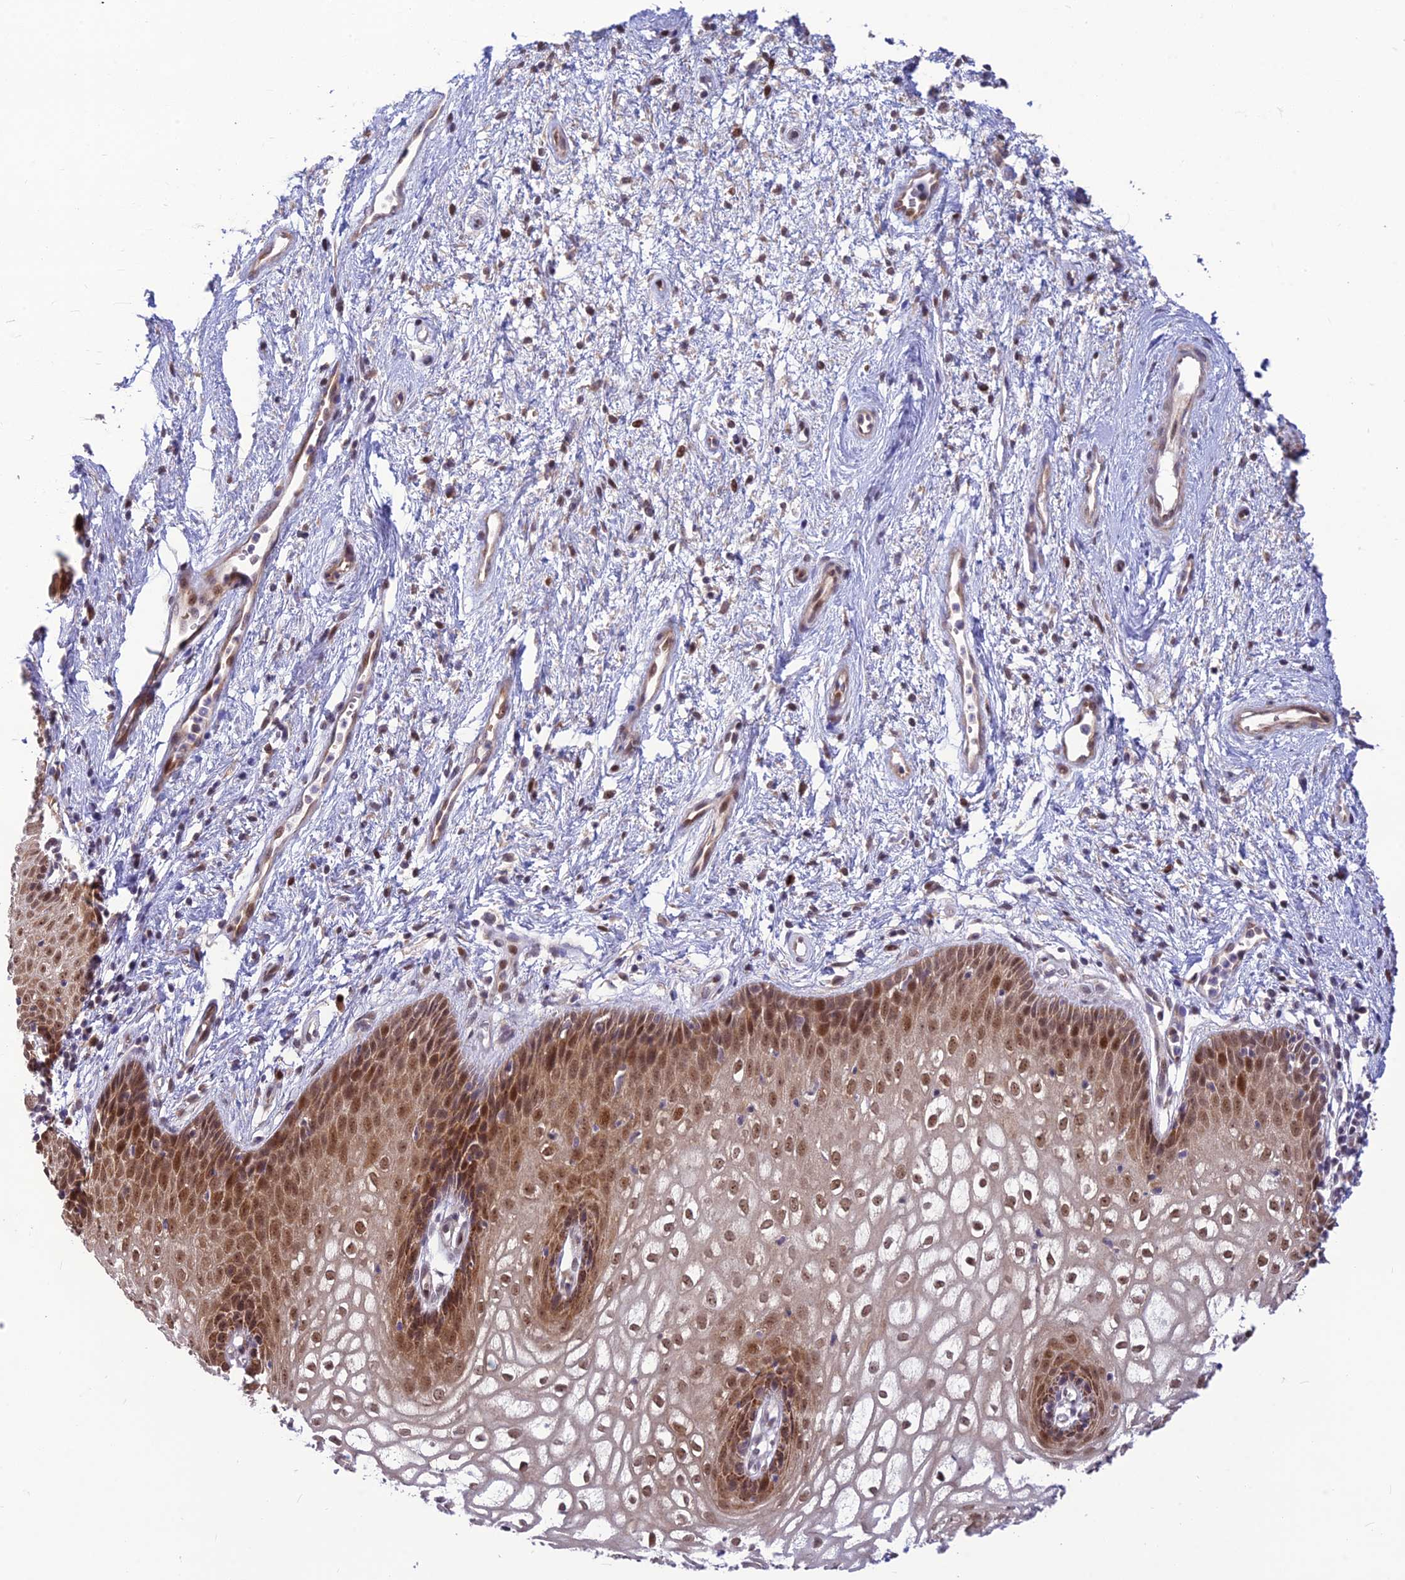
{"staining": {"intensity": "moderate", "quantity": ">75%", "location": "cytoplasmic/membranous,nuclear"}, "tissue": "vagina", "cell_type": "Squamous epithelial cells", "image_type": "normal", "snomed": [{"axis": "morphology", "description": "Normal tissue, NOS"}, {"axis": "topography", "description": "Vagina"}], "caption": "Immunohistochemical staining of unremarkable human vagina demonstrates medium levels of moderate cytoplasmic/membranous,nuclear positivity in approximately >75% of squamous epithelial cells.", "gene": "ASPDH", "patient": {"sex": "female", "age": 34}}